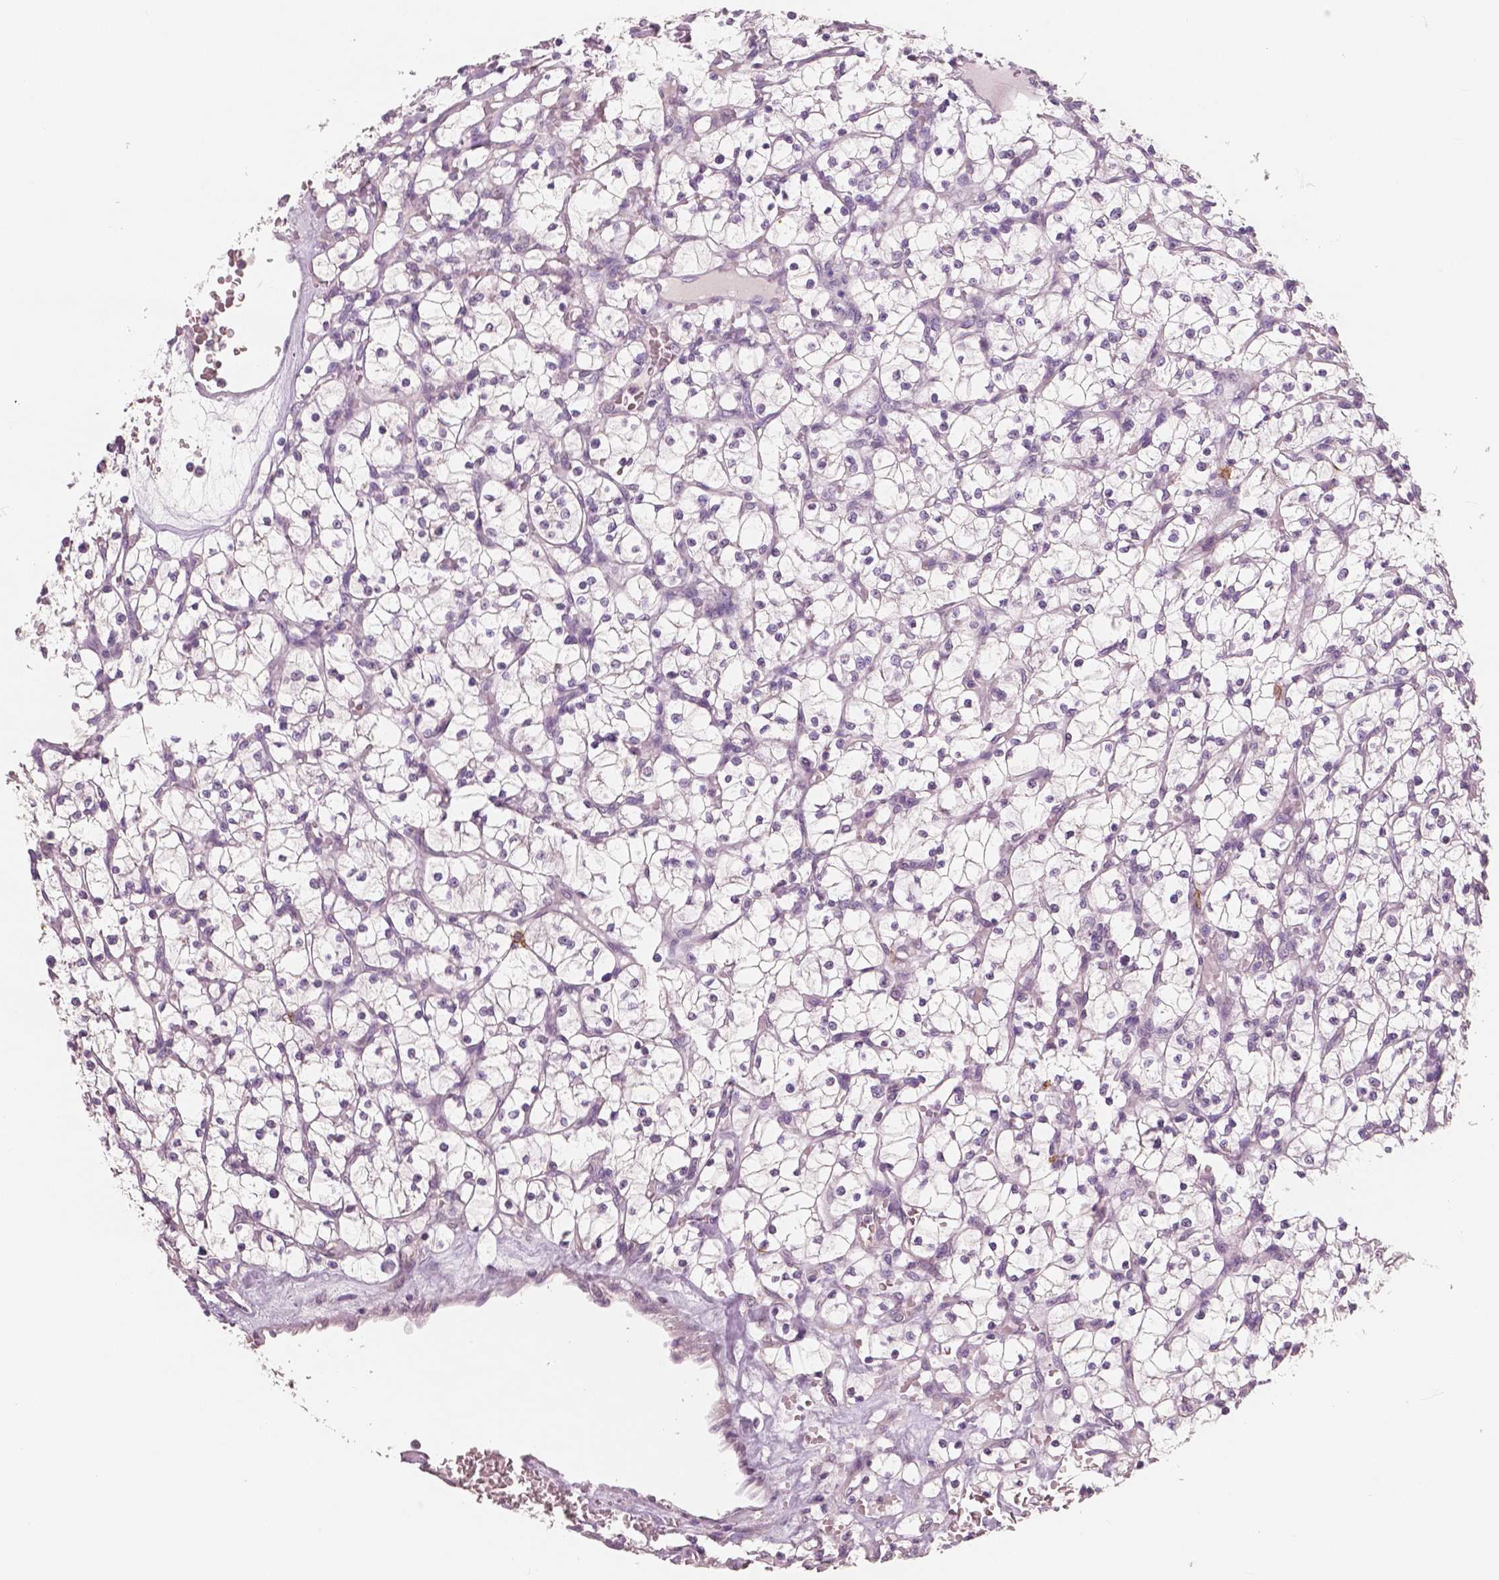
{"staining": {"intensity": "negative", "quantity": "none", "location": "none"}, "tissue": "renal cancer", "cell_type": "Tumor cells", "image_type": "cancer", "snomed": [{"axis": "morphology", "description": "Adenocarcinoma, NOS"}, {"axis": "topography", "description": "Kidney"}], "caption": "Immunohistochemistry (IHC) of human renal adenocarcinoma demonstrates no staining in tumor cells.", "gene": "KIT", "patient": {"sex": "female", "age": 64}}